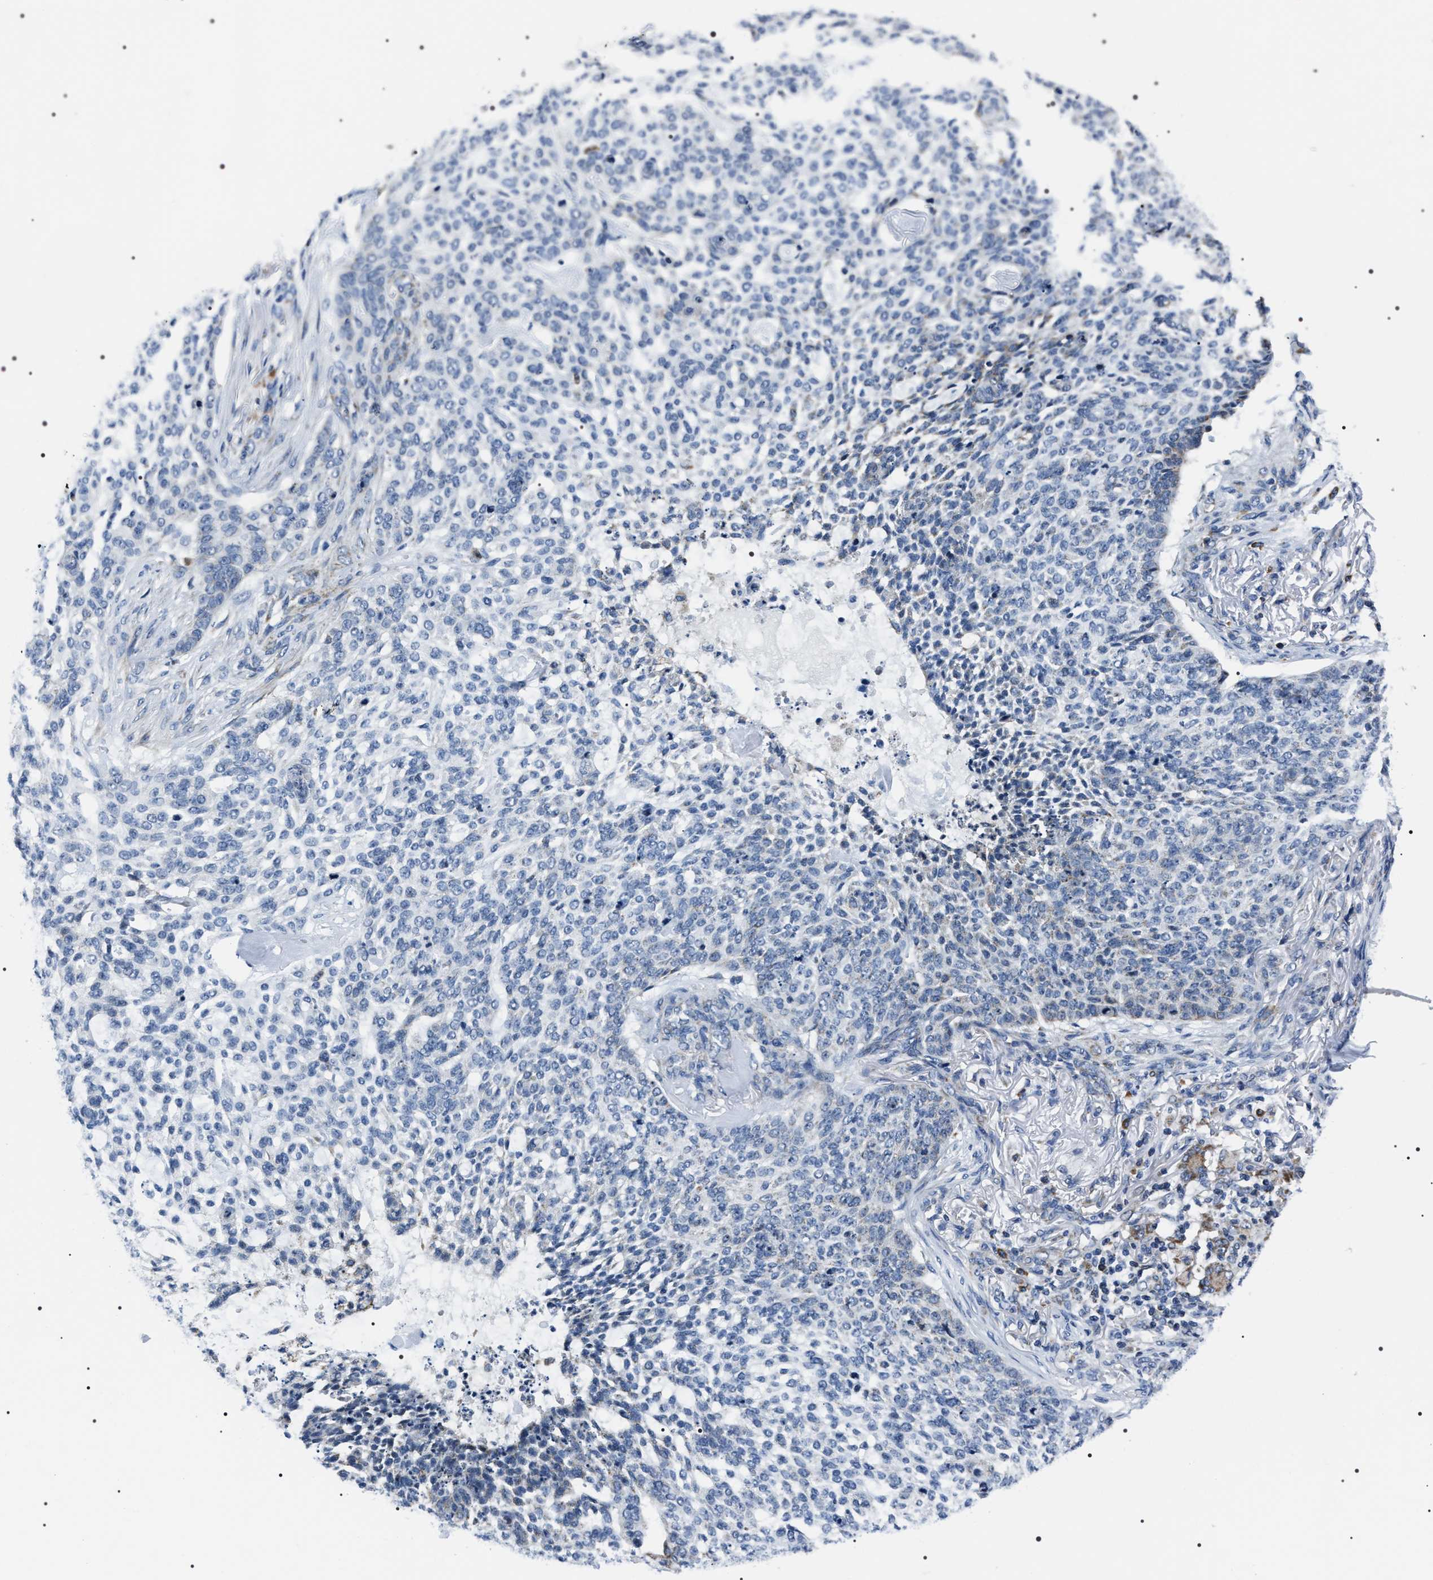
{"staining": {"intensity": "weak", "quantity": "<25%", "location": "cytoplasmic/membranous"}, "tissue": "skin cancer", "cell_type": "Tumor cells", "image_type": "cancer", "snomed": [{"axis": "morphology", "description": "Basal cell carcinoma"}, {"axis": "topography", "description": "Skin"}], "caption": "High magnification brightfield microscopy of skin cancer stained with DAB (brown) and counterstained with hematoxylin (blue): tumor cells show no significant staining.", "gene": "NTMT1", "patient": {"sex": "female", "age": 64}}